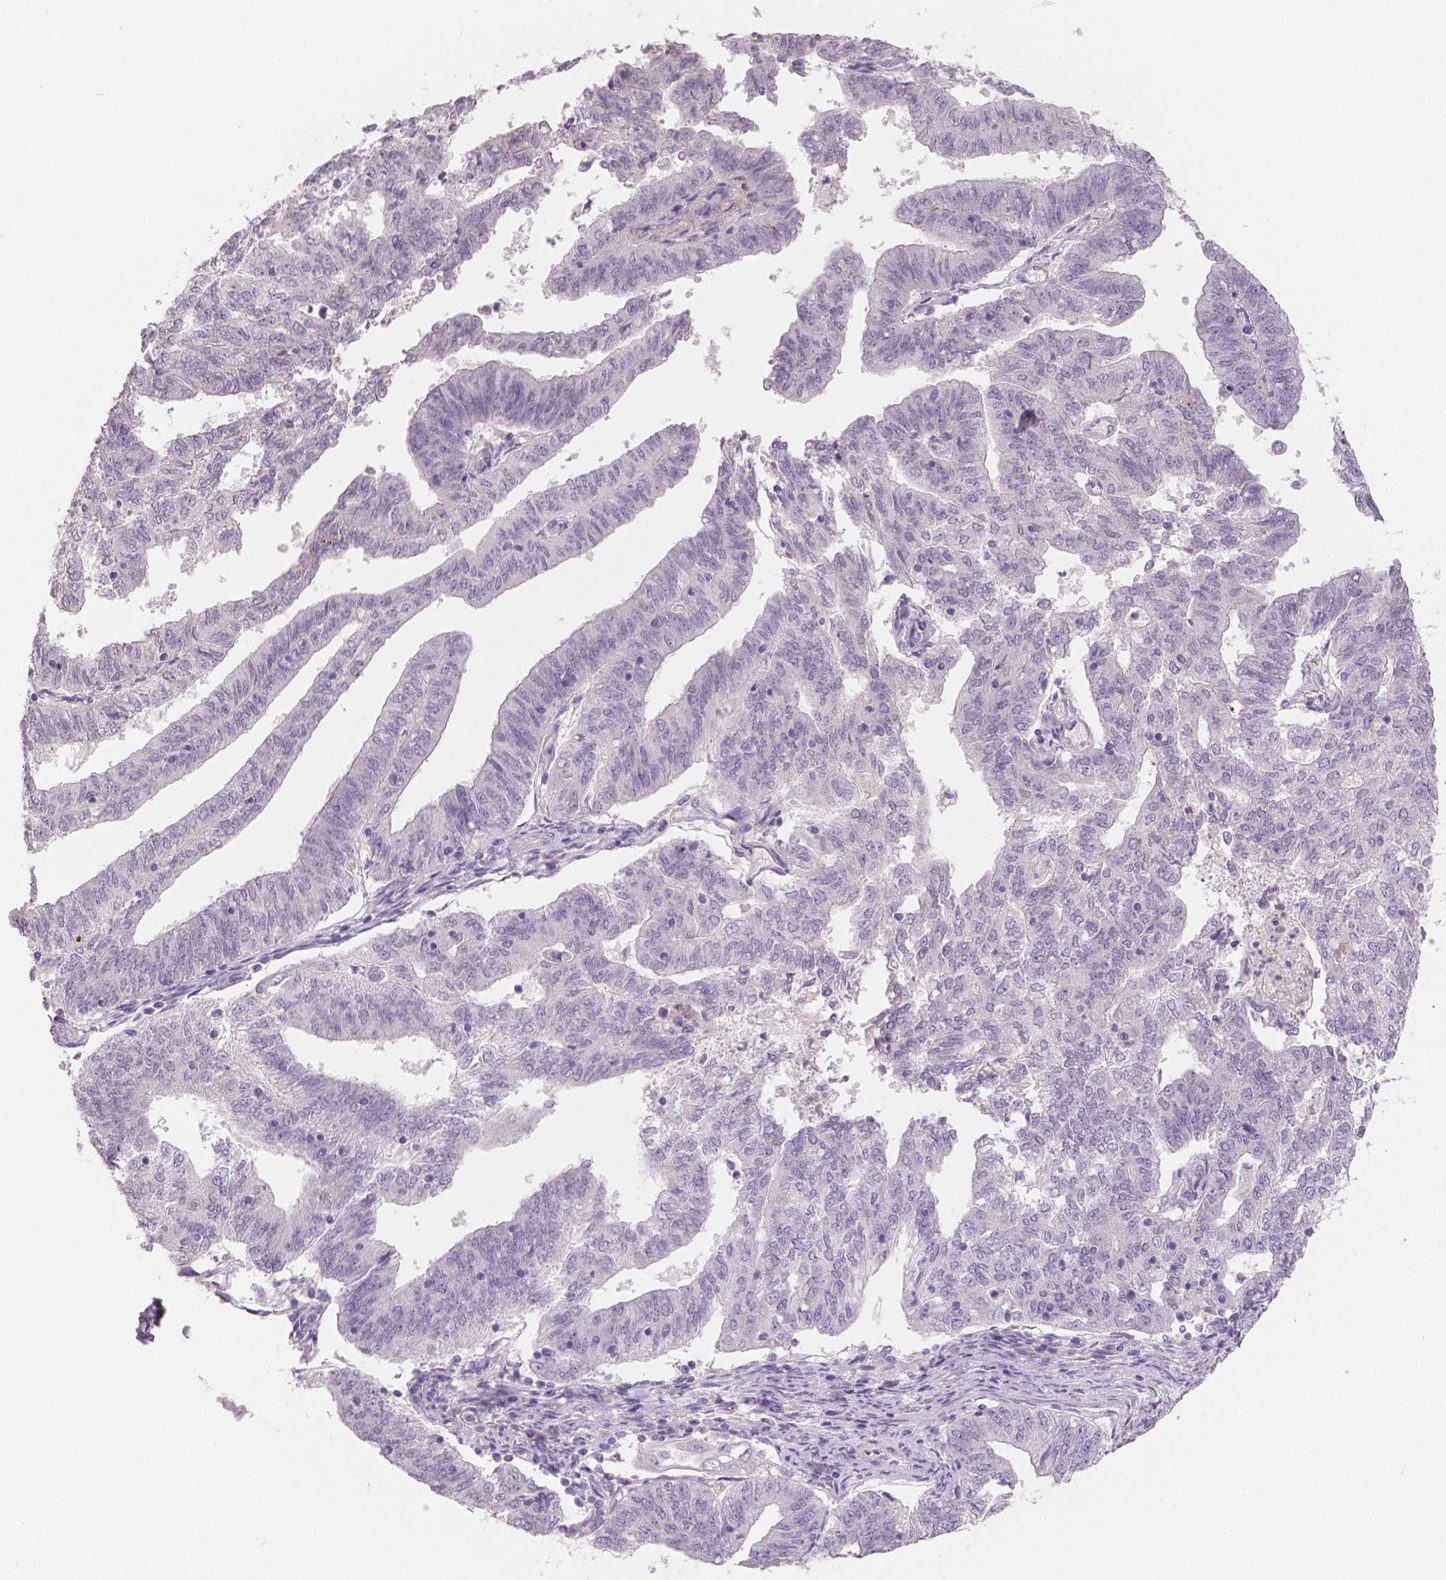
{"staining": {"intensity": "negative", "quantity": "none", "location": "none"}, "tissue": "endometrial cancer", "cell_type": "Tumor cells", "image_type": "cancer", "snomed": [{"axis": "morphology", "description": "Adenocarcinoma, NOS"}, {"axis": "topography", "description": "Endometrium"}], "caption": "Tumor cells are negative for brown protein staining in adenocarcinoma (endometrial).", "gene": "APOA4", "patient": {"sex": "female", "age": 82}}